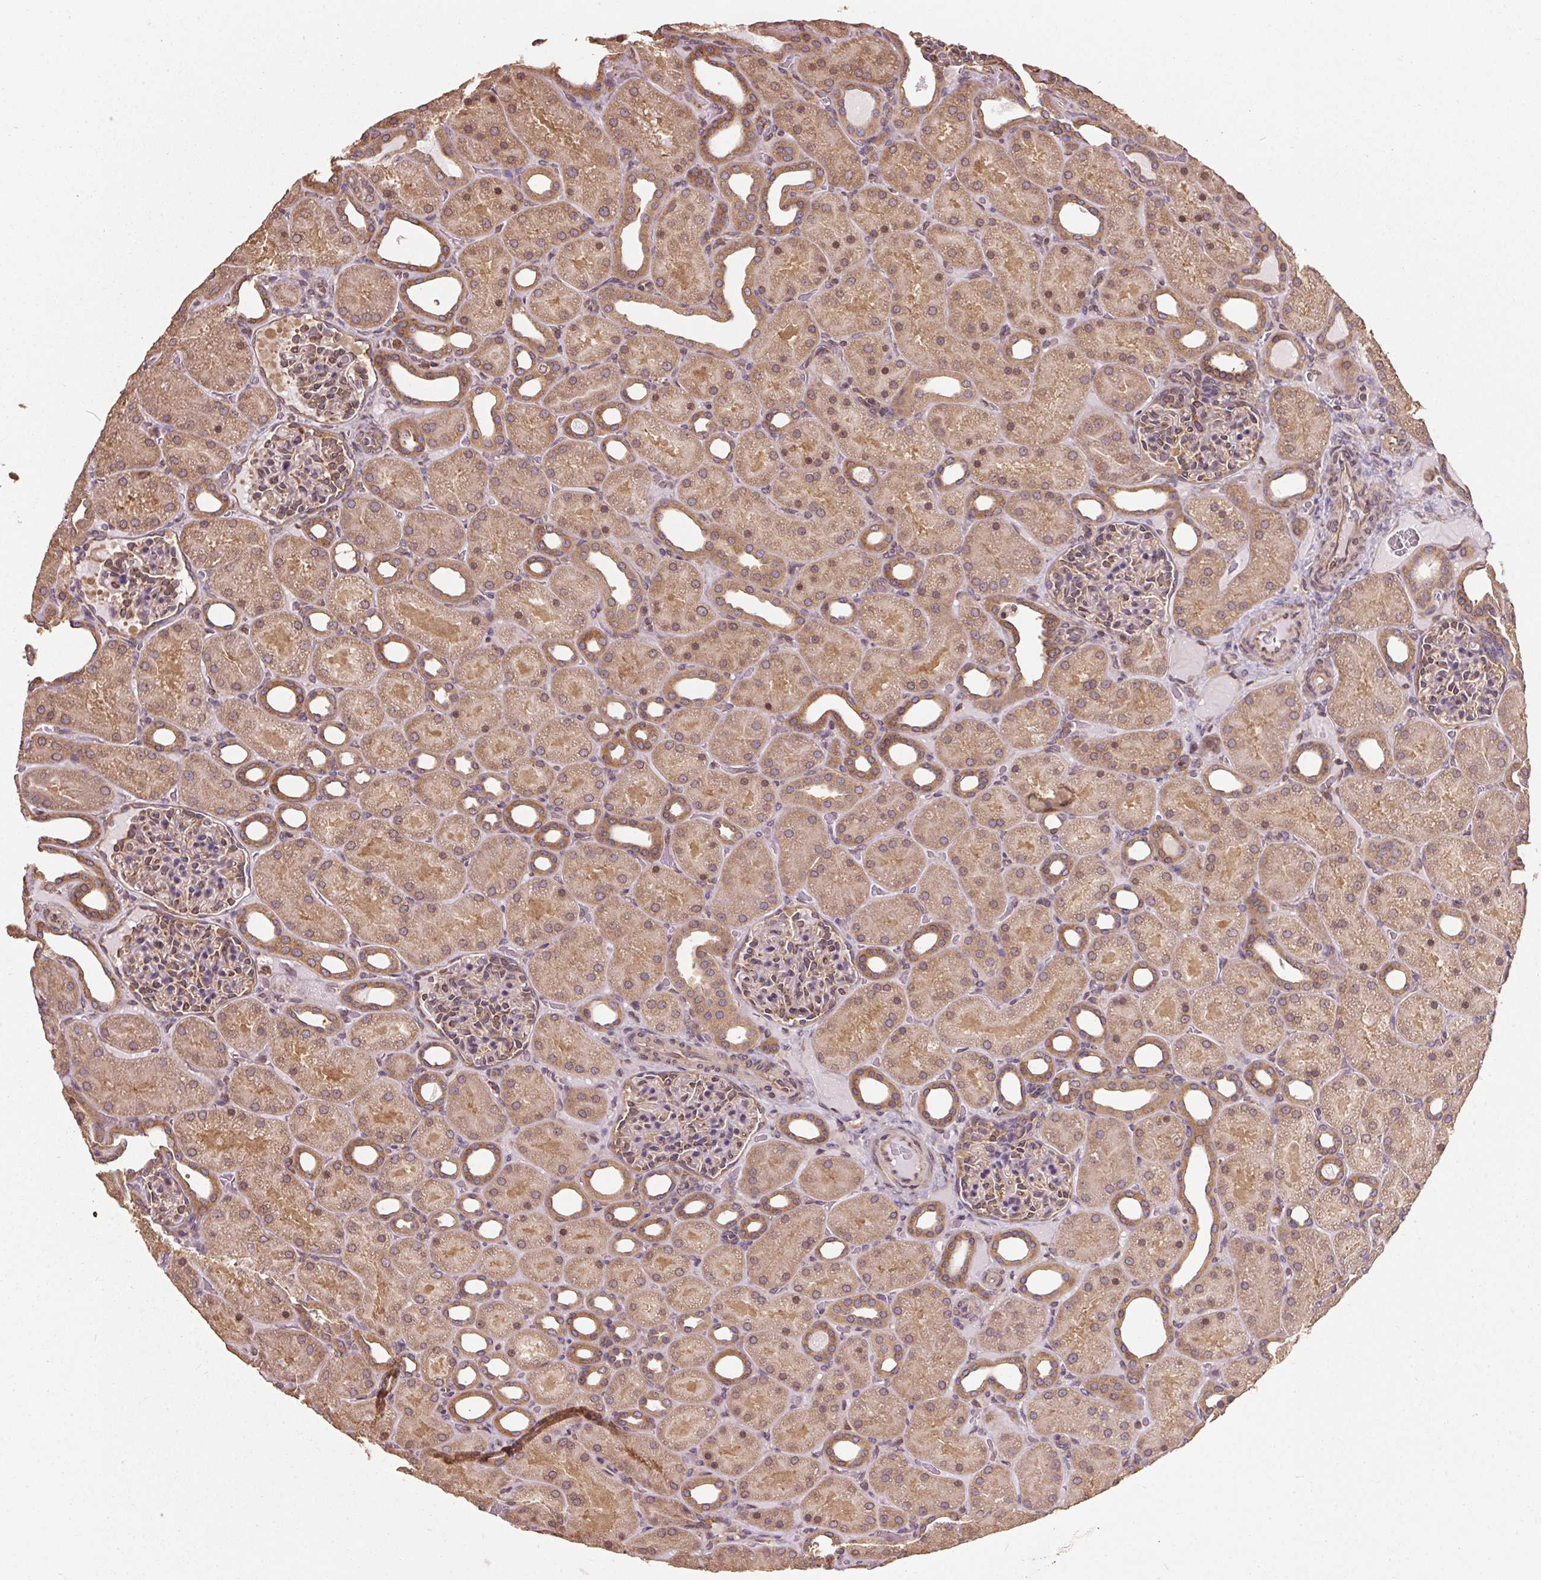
{"staining": {"intensity": "moderate", "quantity": "25%-75%", "location": "cytoplasmic/membranous"}, "tissue": "kidney", "cell_type": "Cells in glomeruli", "image_type": "normal", "snomed": [{"axis": "morphology", "description": "Normal tissue, NOS"}, {"axis": "topography", "description": "Kidney"}], "caption": "This image exhibits IHC staining of normal human kidney, with medium moderate cytoplasmic/membranous staining in about 25%-75% of cells in glomeruli.", "gene": "EIF2S1", "patient": {"sex": "male", "age": 2}}